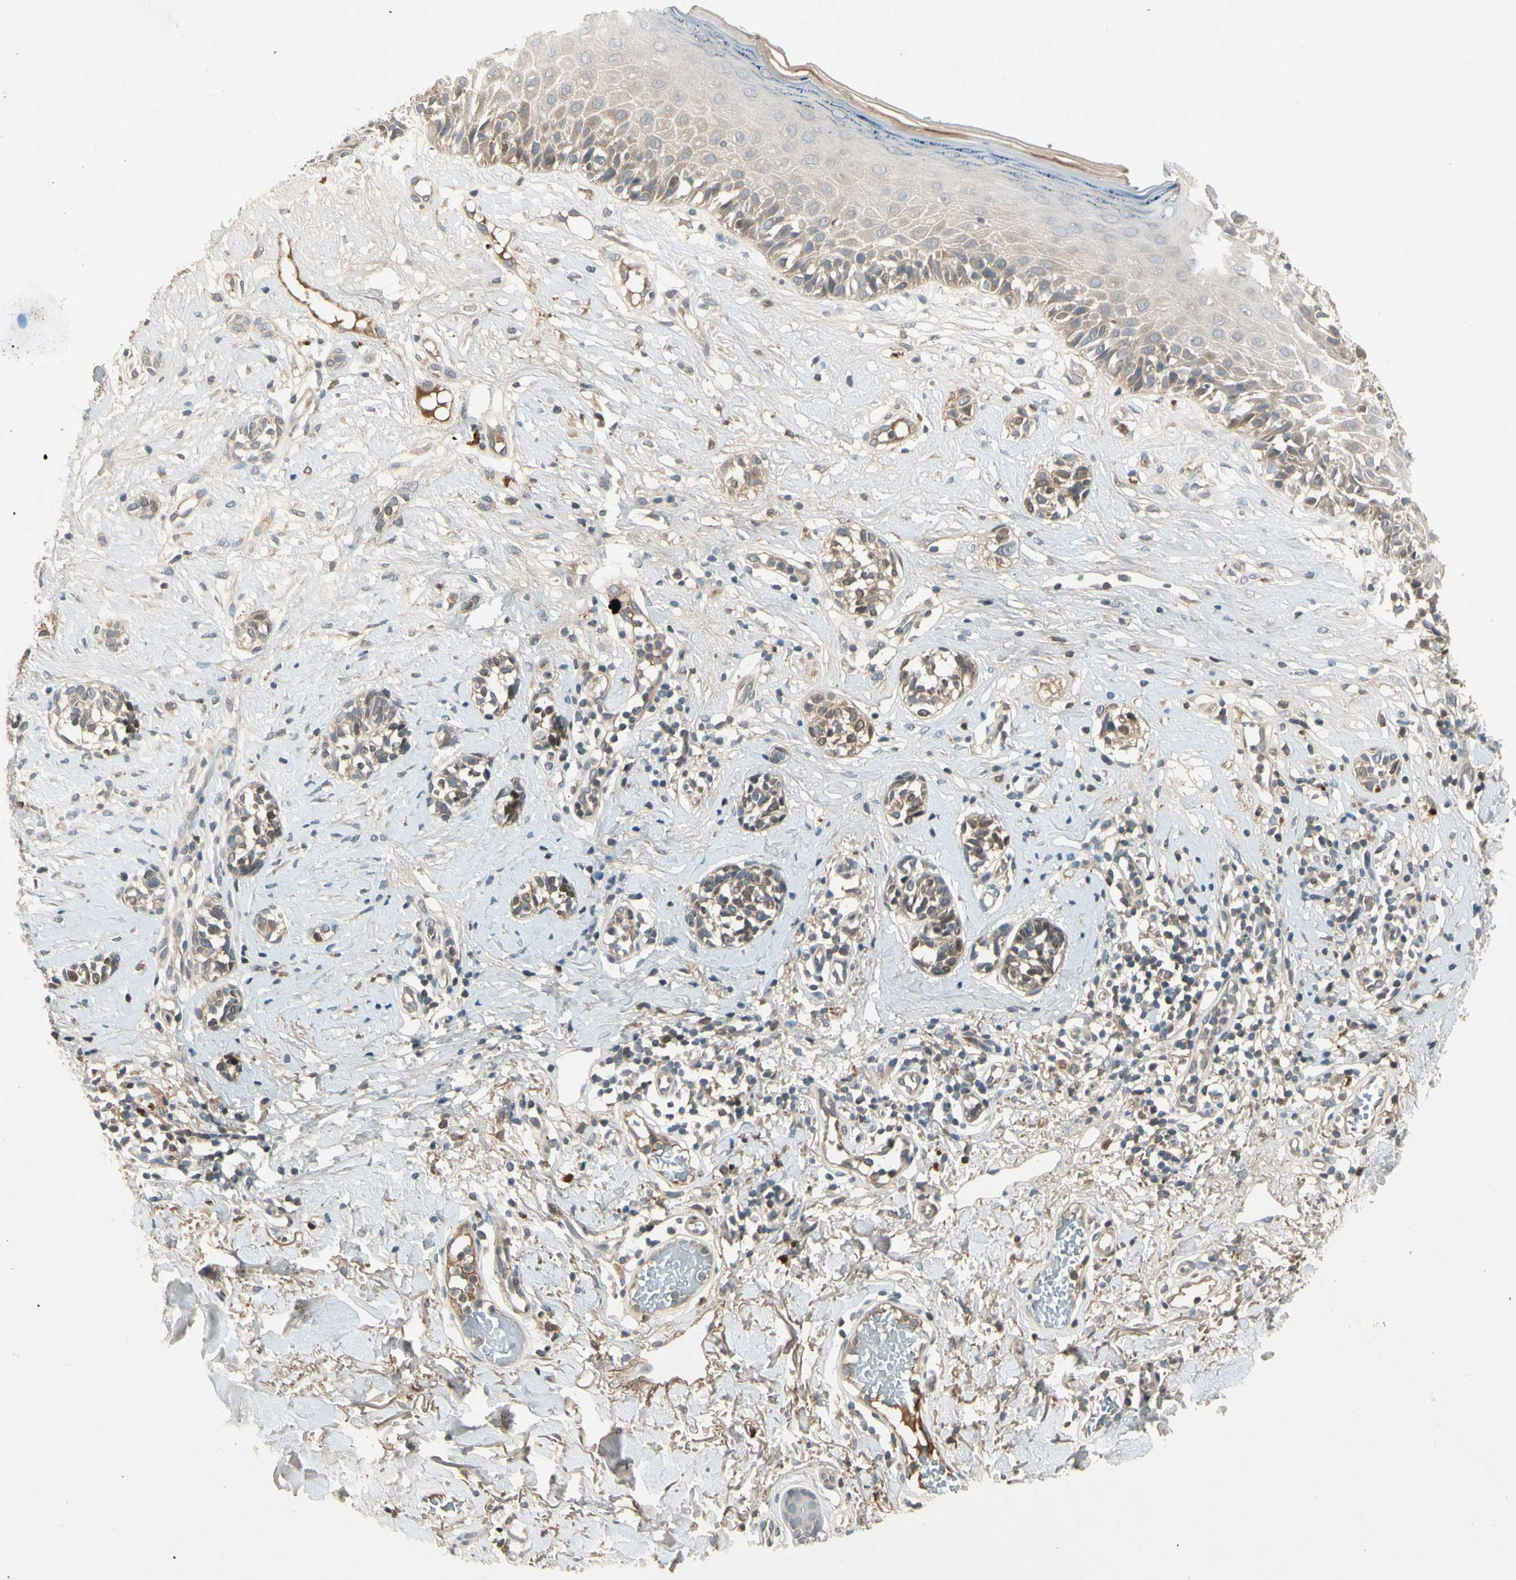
{"staining": {"intensity": "weak", "quantity": "25%-75%", "location": "cytoplasmic/membranous"}, "tissue": "melanoma", "cell_type": "Tumor cells", "image_type": "cancer", "snomed": [{"axis": "morphology", "description": "Malignant melanoma, NOS"}, {"axis": "topography", "description": "Skin"}], "caption": "Melanoma stained for a protein displays weak cytoplasmic/membranous positivity in tumor cells.", "gene": "CCL4", "patient": {"sex": "male", "age": 64}}